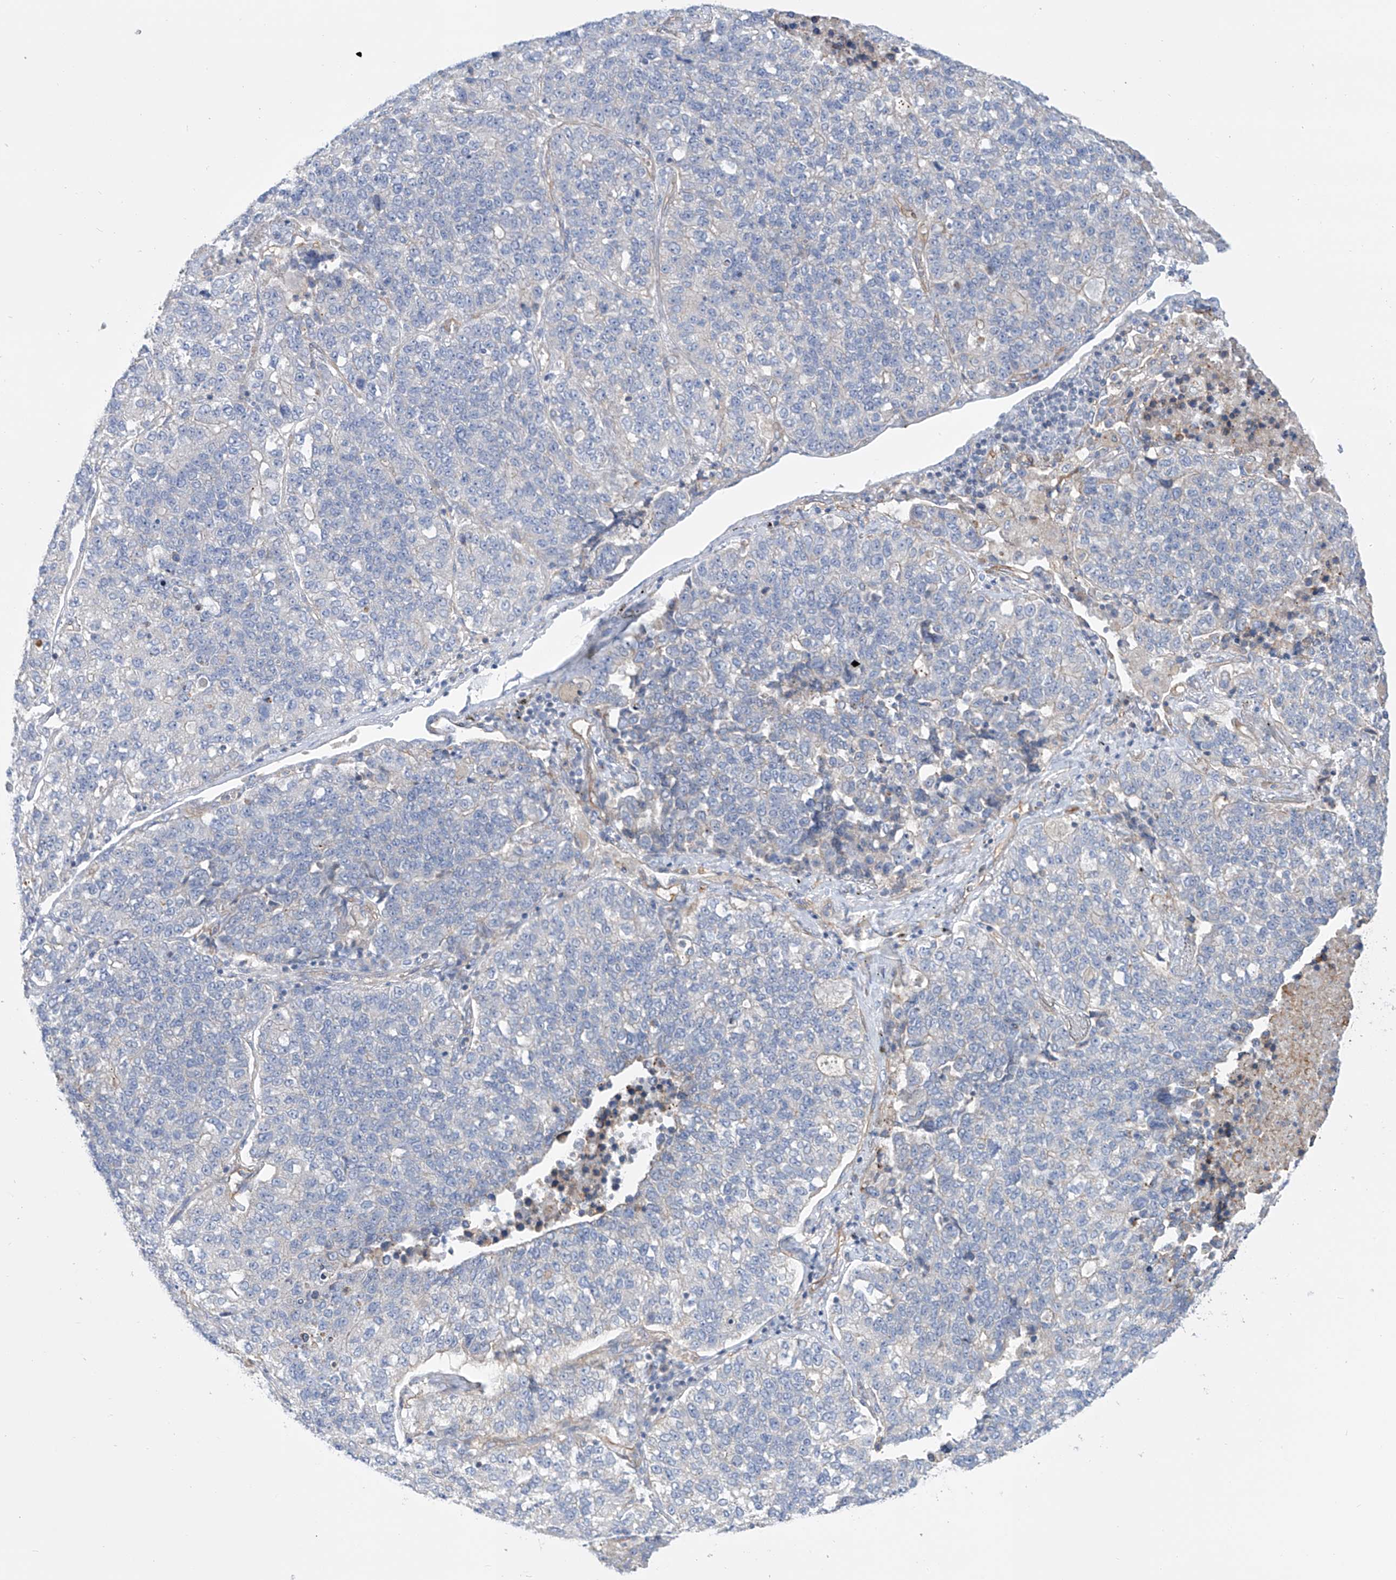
{"staining": {"intensity": "negative", "quantity": "none", "location": "none"}, "tissue": "lung cancer", "cell_type": "Tumor cells", "image_type": "cancer", "snomed": [{"axis": "morphology", "description": "Adenocarcinoma, NOS"}, {"axis": "topography", "description": "Lung"}], "caption": "Immunohistochemical staining of adenocarcinoma (lung) demonstrates no significant positivity in tumor cells. (IHC, brightfield microscopy, high magnification).", "gene": "TMEM209", "patient": {"sex": "male", "age": 49}}